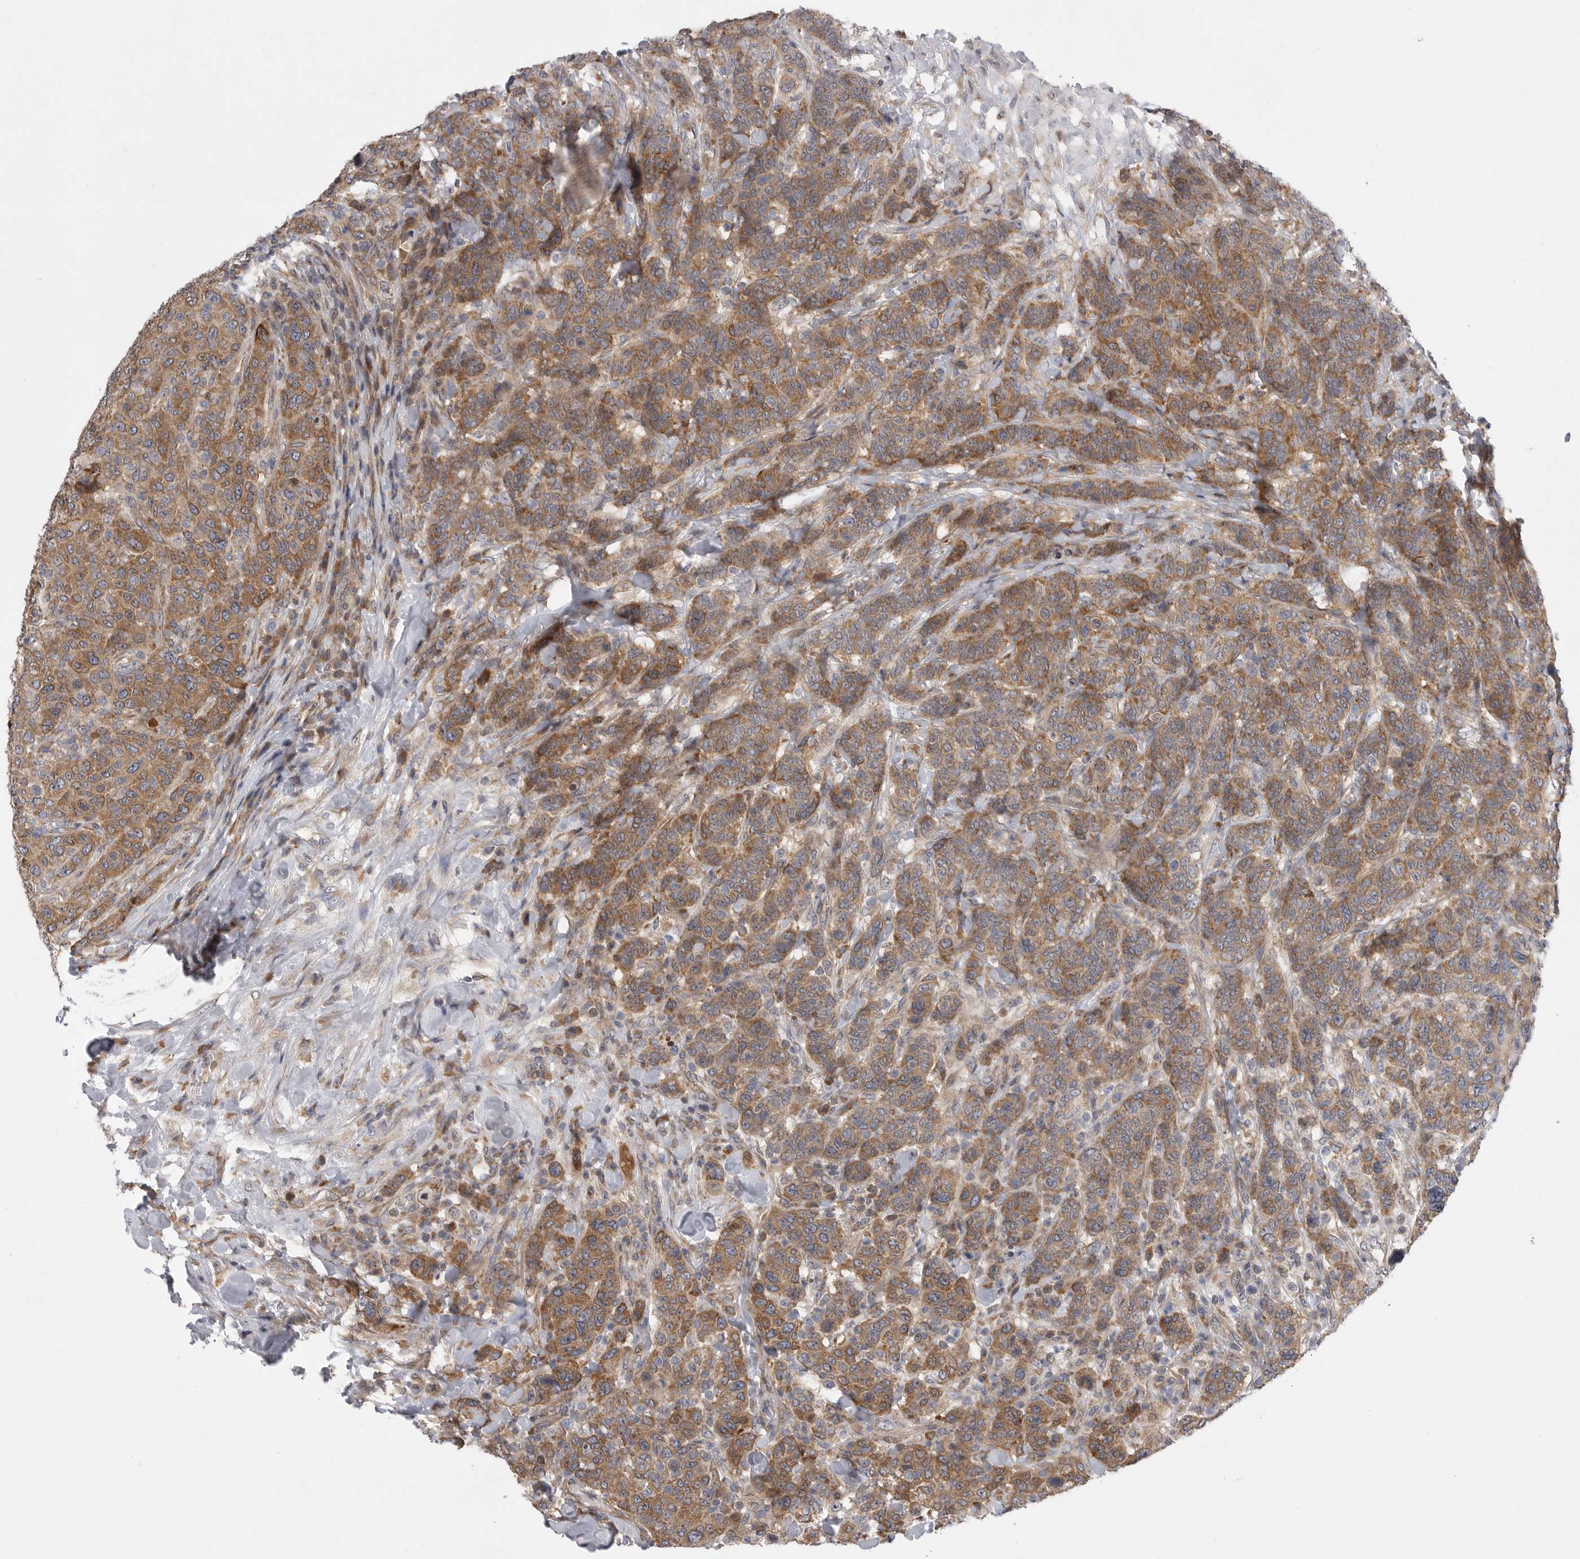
{"staining": {"intensity": "moderate", "quantity": ">75%", "location": "cytoplasmic/membranous"}, "tissue": "breast cancer", "cell_type": "Tumor cells", "image_type": "cancer", "snomed": [{"axis": "morphology", "description": "Duct carcinoma"}, {"axis": "topography", "description": "Breast"}], "caption": "A histopathology image of human breast cancer stained for a protein shows moderate cytoplasmic/membranous brown staining in tumor cells. (DAB (3,3'-diaminobenzidine) IHC with brightfield microscopy, high magnification).", "gene": "FBXO43", "patient": {"sex": "female", "age": 37}}